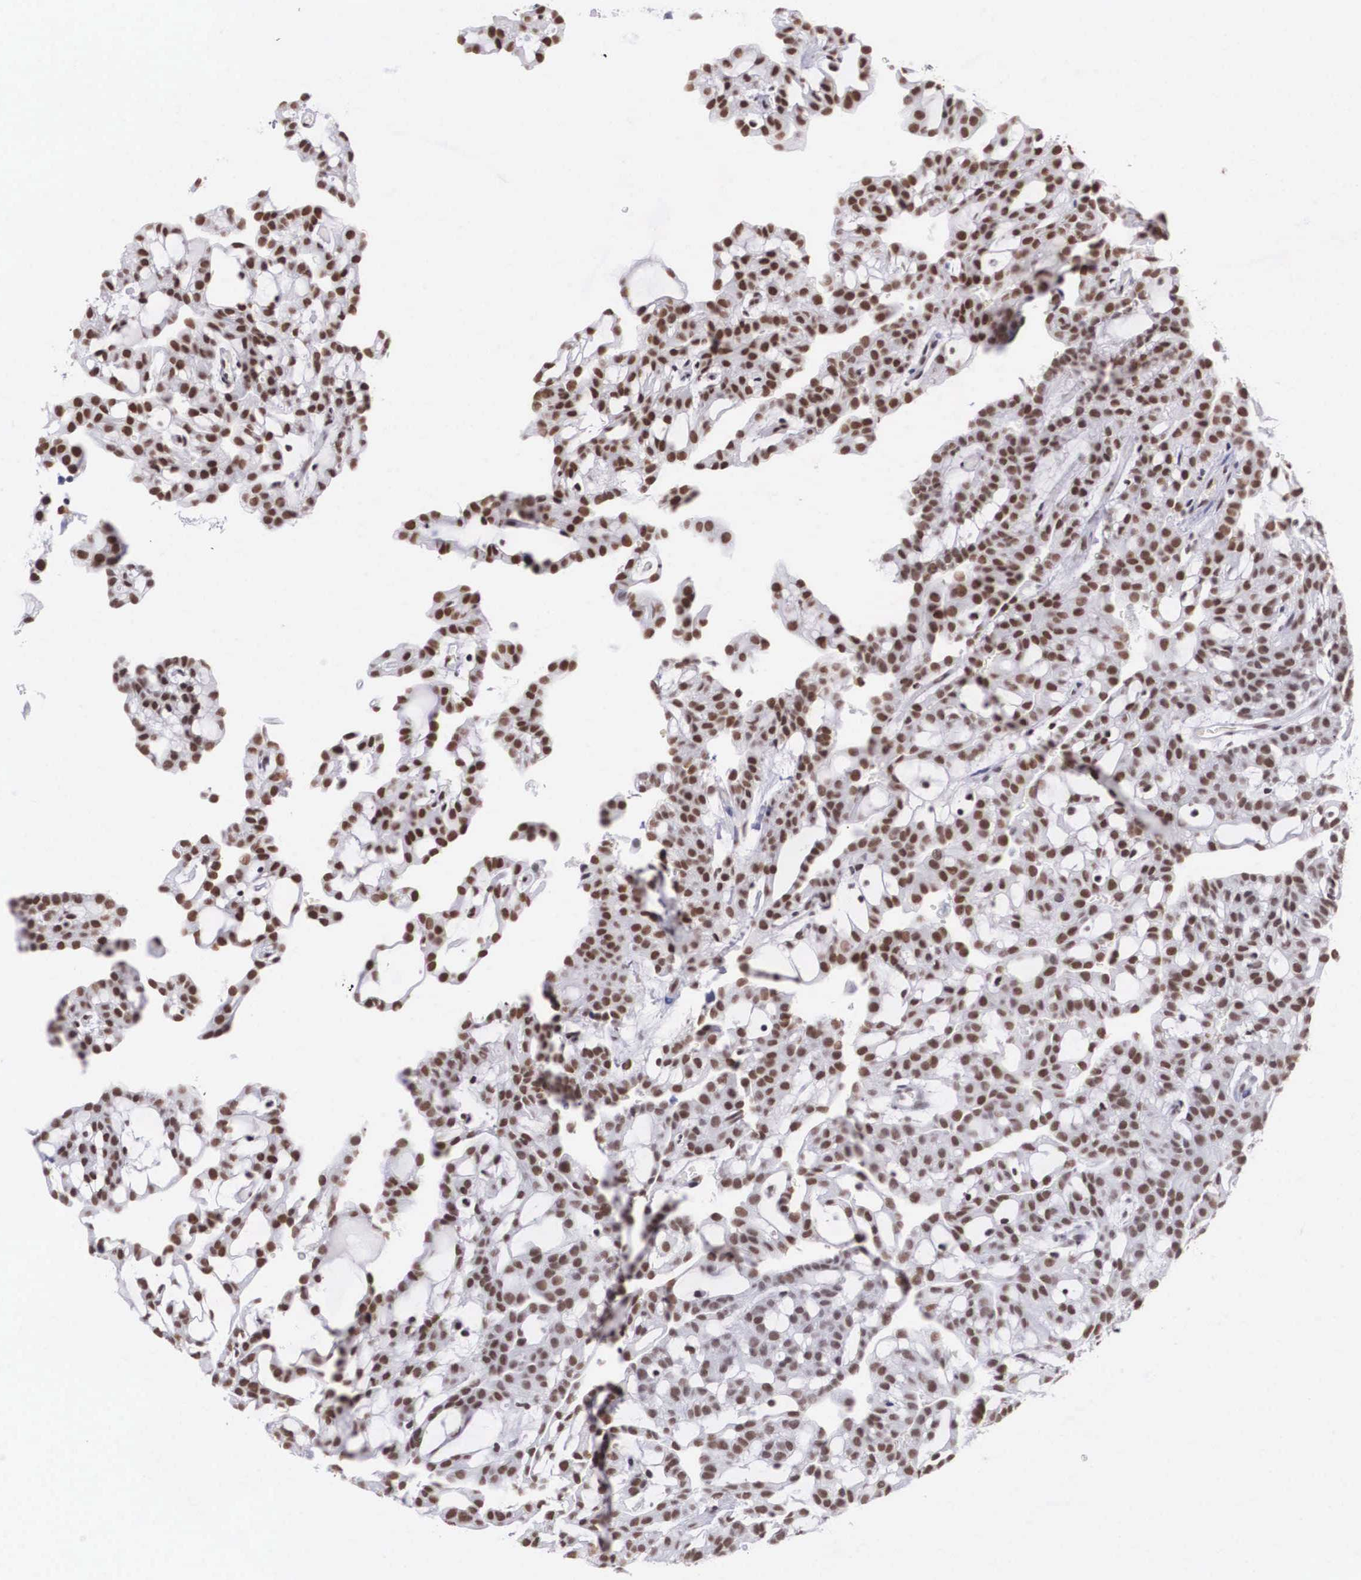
{"staining": {"intensity": "moderate", "quantity": ">75%", "location": "nuclear"}, "tissue": "renal cancer", "cell_type": "Tumor cells", "image_type": "cancer", "snomed": [{"axis": "morphology", "description": "Adenocarcinoma, NOS"}, {"axis": "topography", "description": "Kidney"}], "caption": "The immunohistochemical stain labels moderate nuclear positivity in tumor cells of renal cancer (adenocarcinoma) tissue. Using DAB (brown) and hematoxylin (blue) stains, captured at high magnification using brightfield microscopy.", "gene": "CSTF2", "patient": {"sex": "male", "age": 63}}